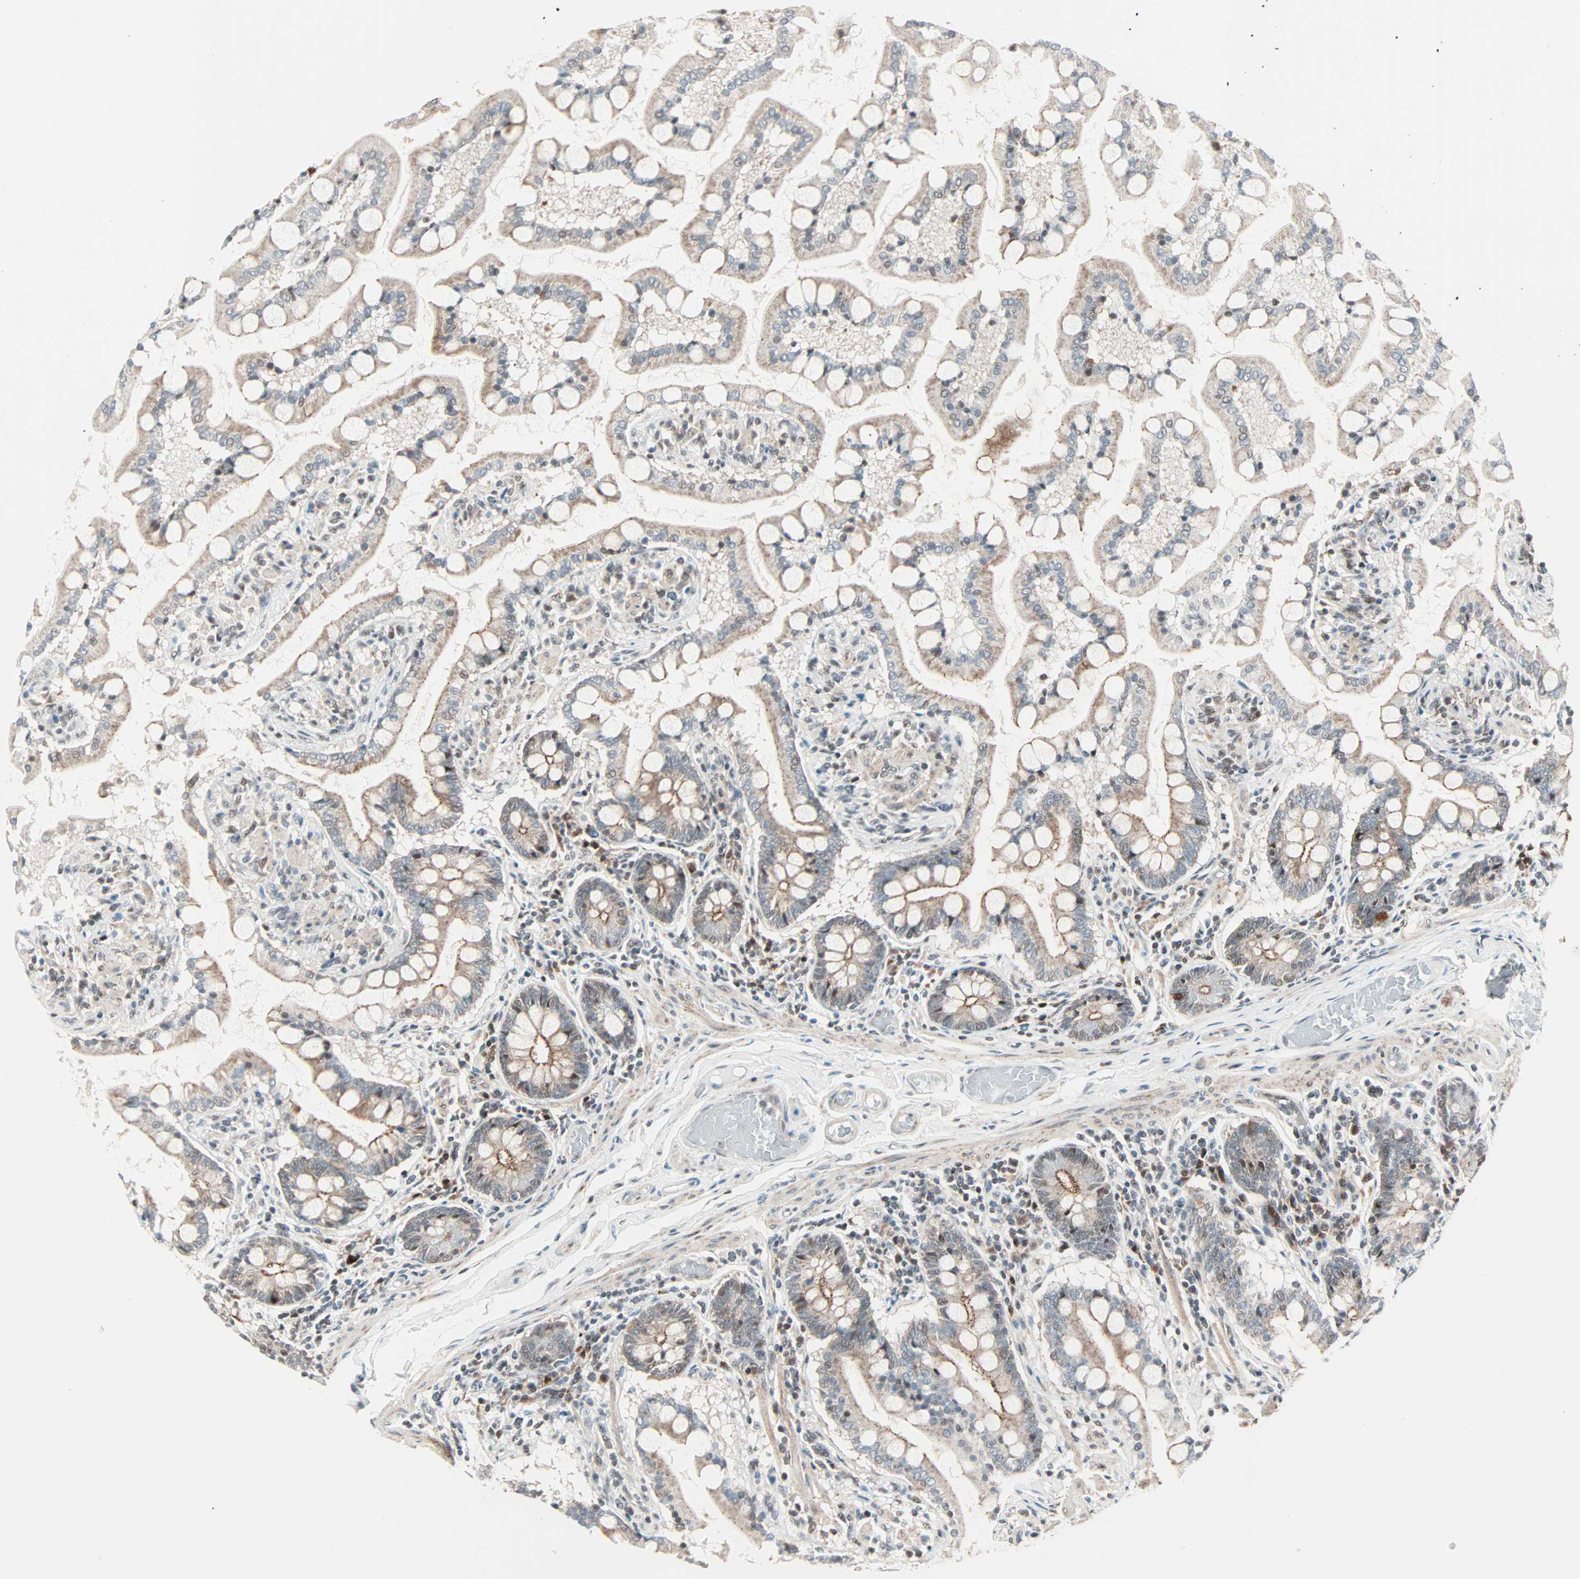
{"staining": {"intensity": "weak", "quantity": "25%-75%", "location": "cytoplasmic/membranous"}, "tissue": "small intestine", "cell_type": "Glandular cells", "image_type": "normal", "snomed": [{"axis": "morphology", "description": "Normal tissue, NOS"}, {"axis": "topography", "description": "Small intestine"}], "caption": "A low amount of weak cytoplasmic/membranous positivity is appreciated in approximately 25%-75% of glandular cells in unremarkable small intestine.", "gene": "CBX4", "patient": {"sex": "male", "age": 41}}